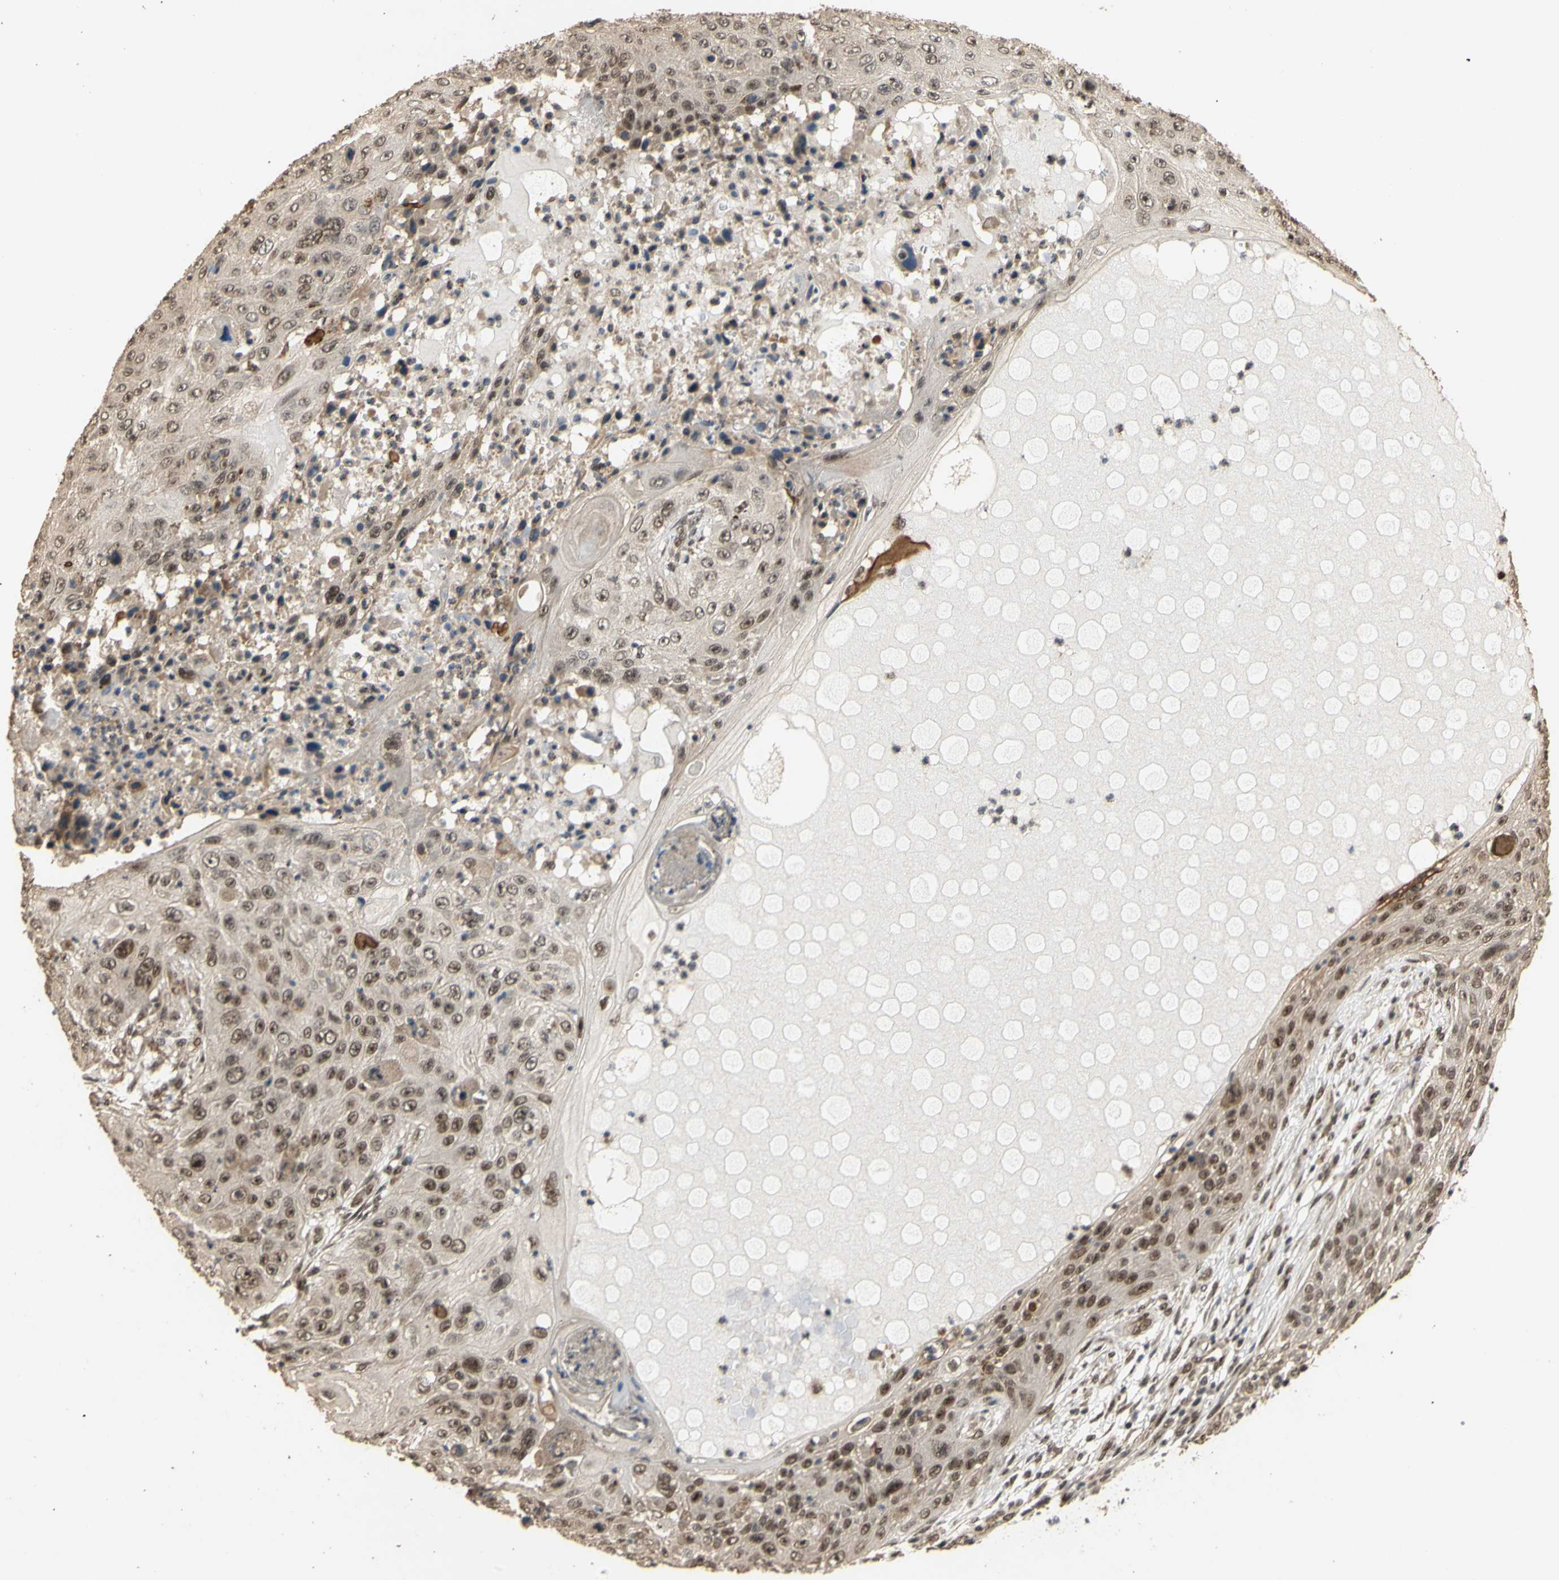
{"staining": {"intensity": "weak", "quantity": ">75%", "location": "cytoplasmic/membranous,nuclear"}, "tissue": "skin cancer", "cell_type": "Tumor cells", "image_type": "cancer", "snomed": [{"axis": "morphology", "description": "Squamous cell carcinoma, NOS"}, {"axis": "topography", "description": "Skin"}], "caption": "Human skin squamous cell carcinoma stained with a brown dye demonstrates weak cytoplasmic/membranous and nuclear positive staining in about >75% of tumor cells.", "gene": "GTF2E2", "patient": {"sex": "female", "age": 80}}